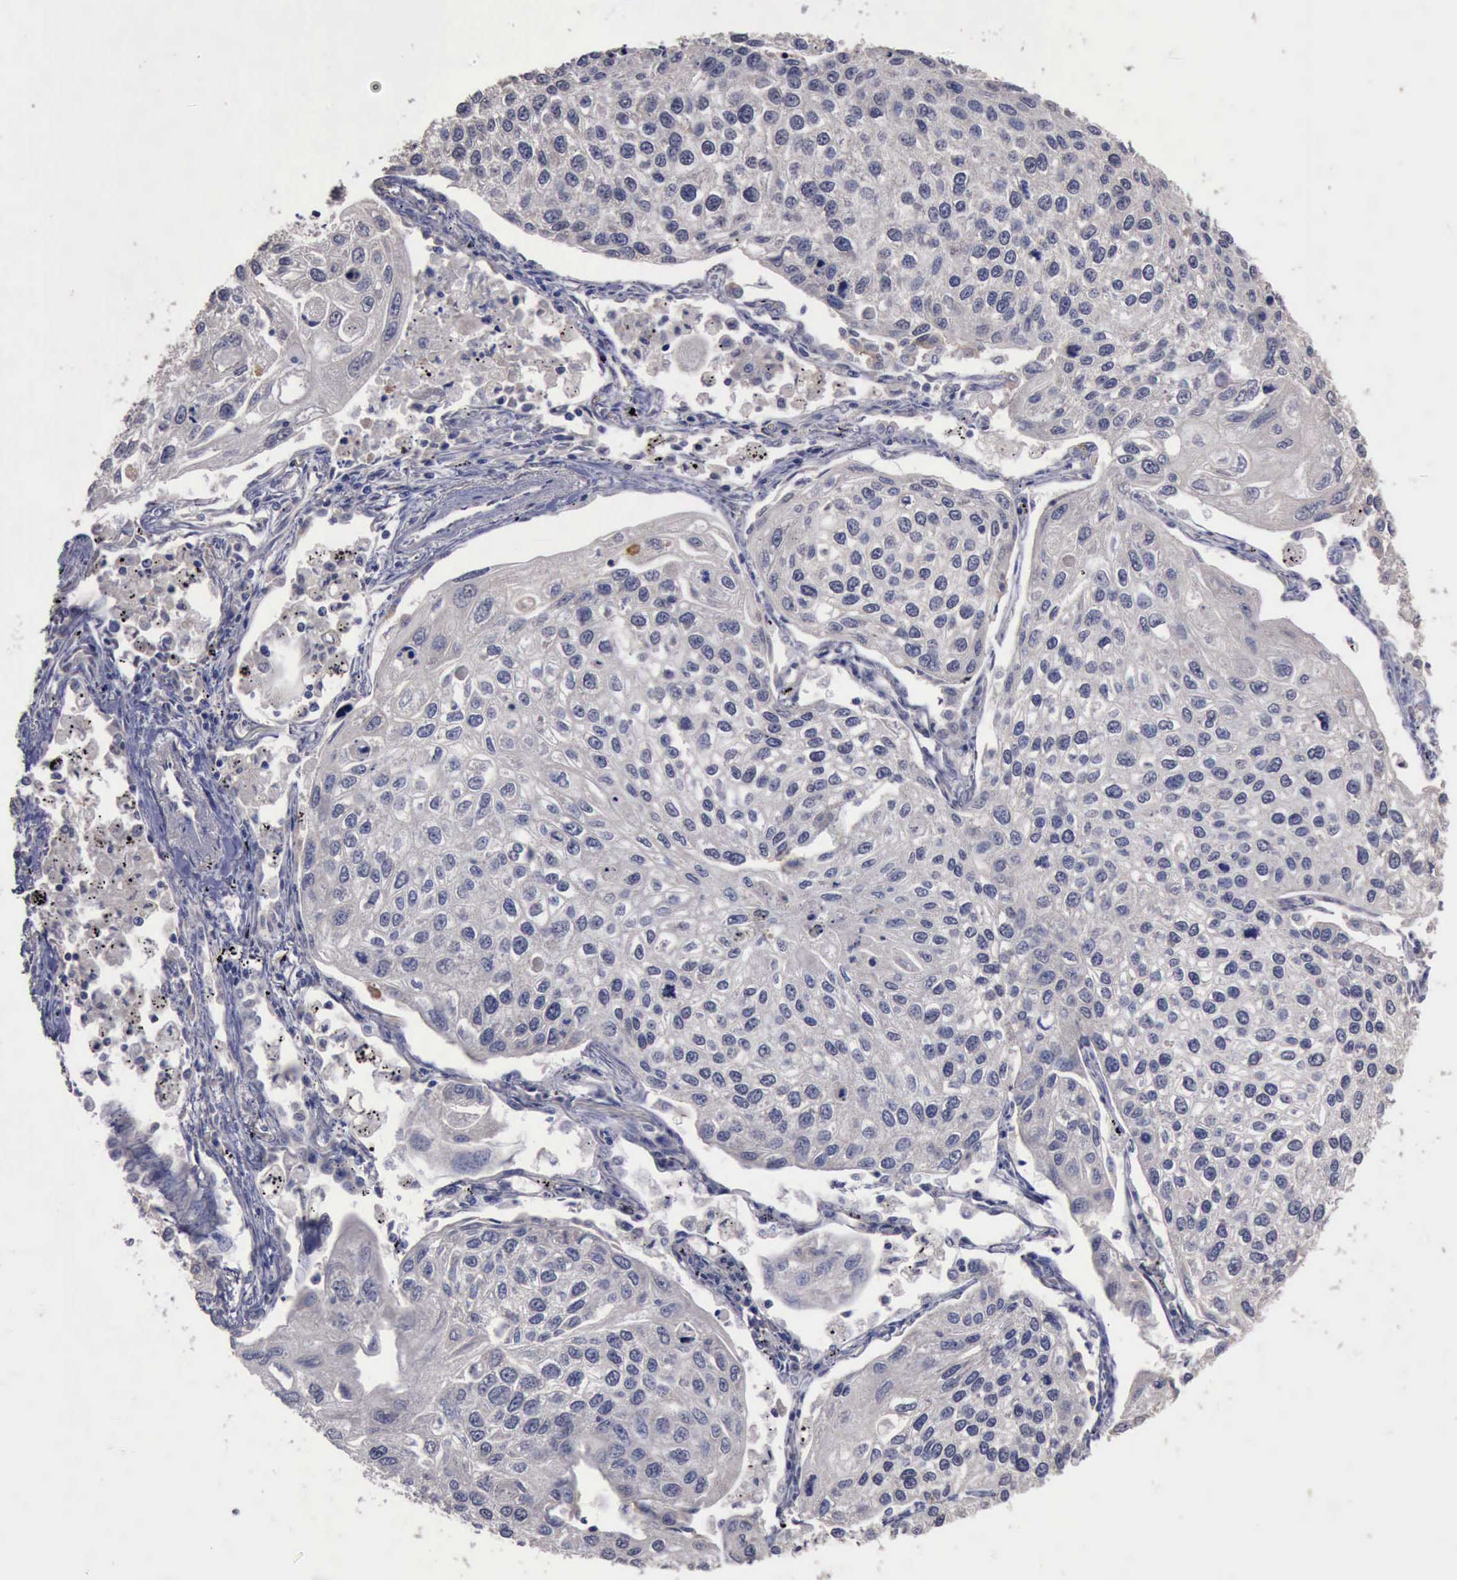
{"staining": {"intensity": "negative", "quantity": "none", "location": "none"}, "tissue": "lung cancer", "cell_type": "Tumor cells", "image_type": "cancer", "snomed": [{"axis": "morphology", "description": "Squamous cell carcinoma, NOS"}, {"axis": "topography", "description": "Lung"}], "caption": "Lung squamous cell carcinoma stained for a protein using IHC displays no expression tumor cells.", "gene": "CRKL", "patient": {"sex": "male", "age": 75}}